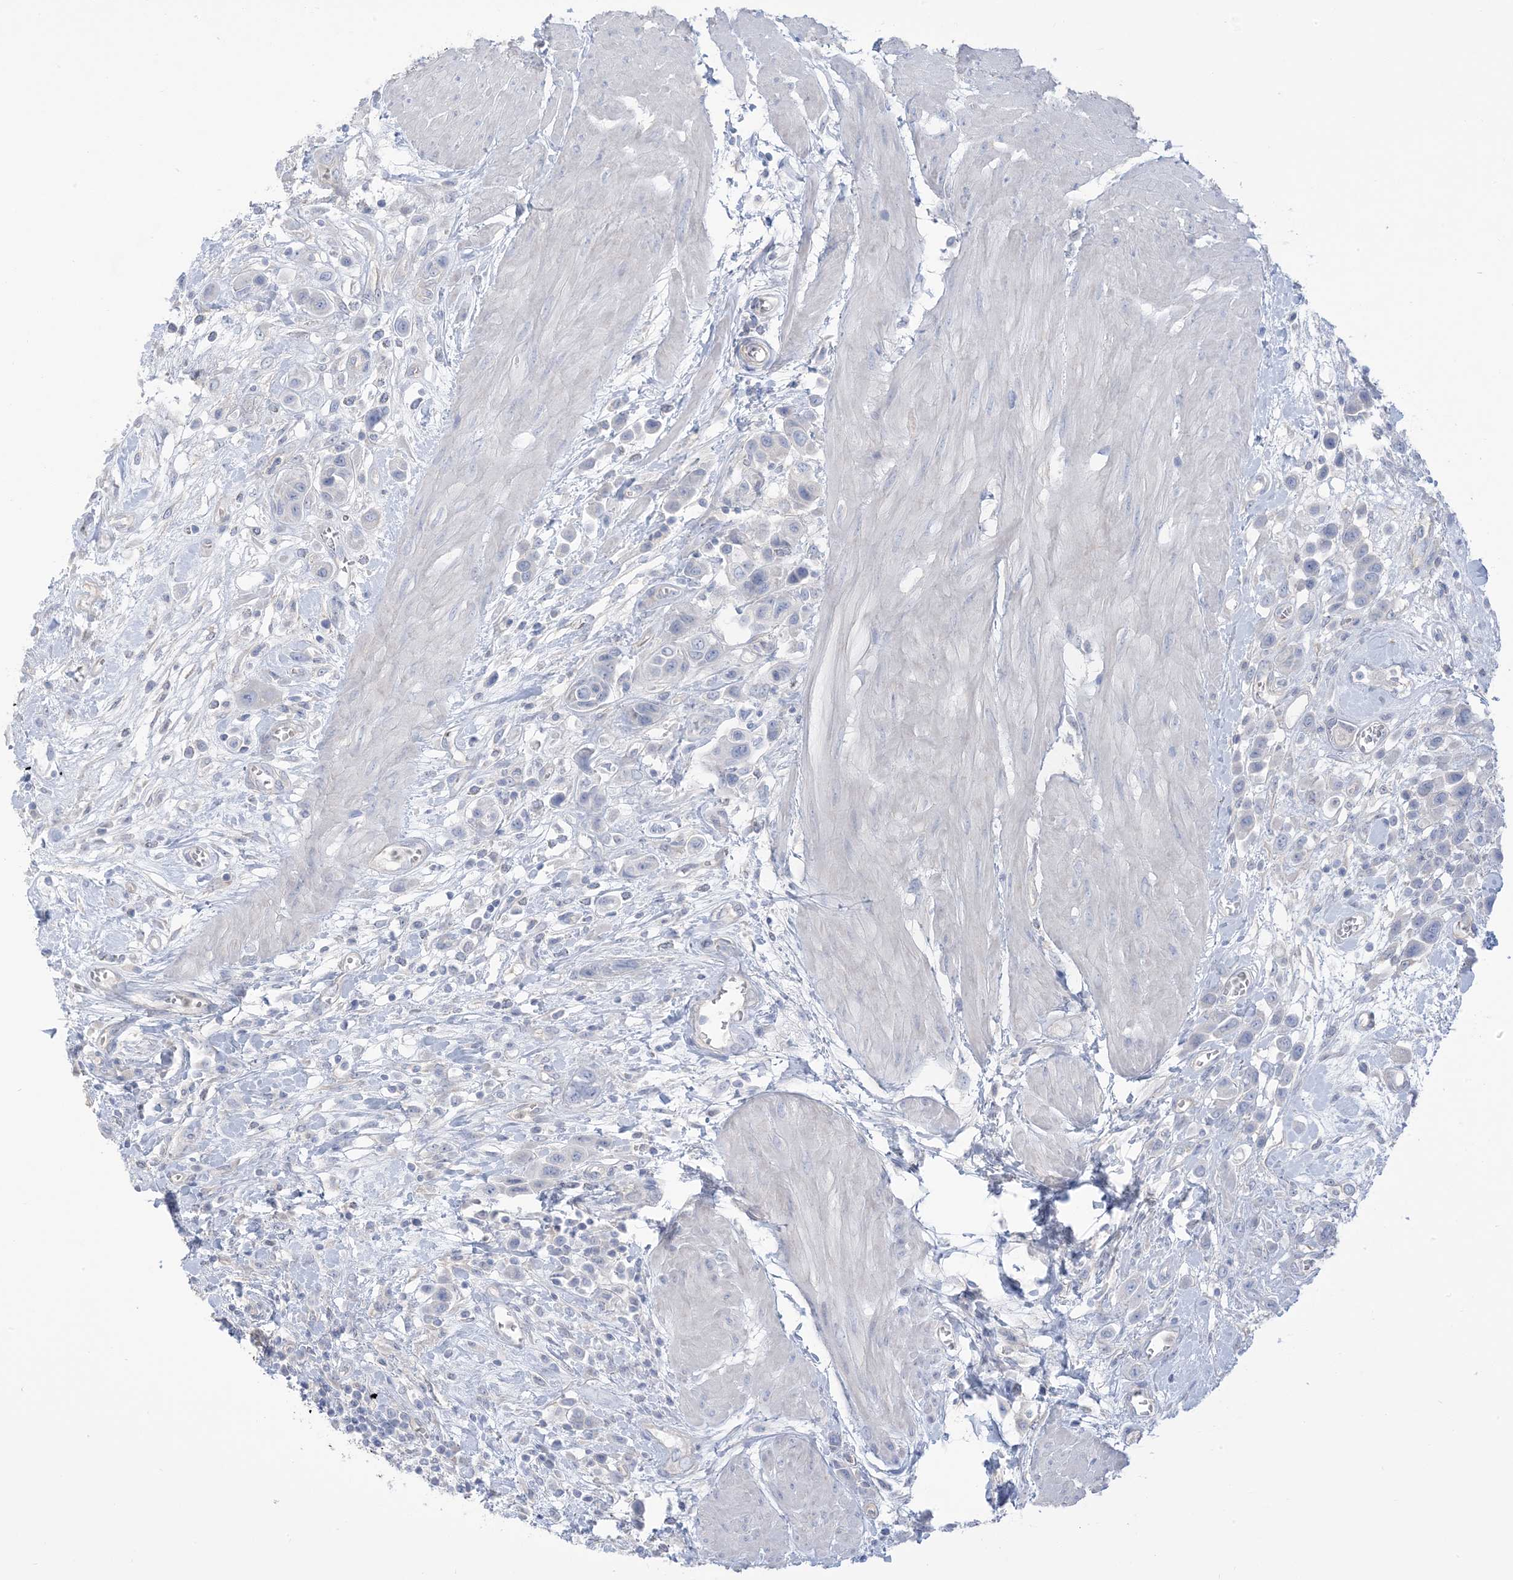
{"staining": {"intensity": "negative", "quantity": "none", "location": "none"}, "tissue": "urothelial cancer", "cell_type": "Tumor cells", "image_type": "cancer", "snomed": [{"axis": "morphology", "description": "Urothelial carcinoma, High grade"}, {"axis": "topography", "description": "Urinary bladder"}], "caption": "Tumor cells are negative for brown protein staining in urothelial cancer.", "gene": "MTHFD2L", "patient": {"sex": "male", "age": 50}}